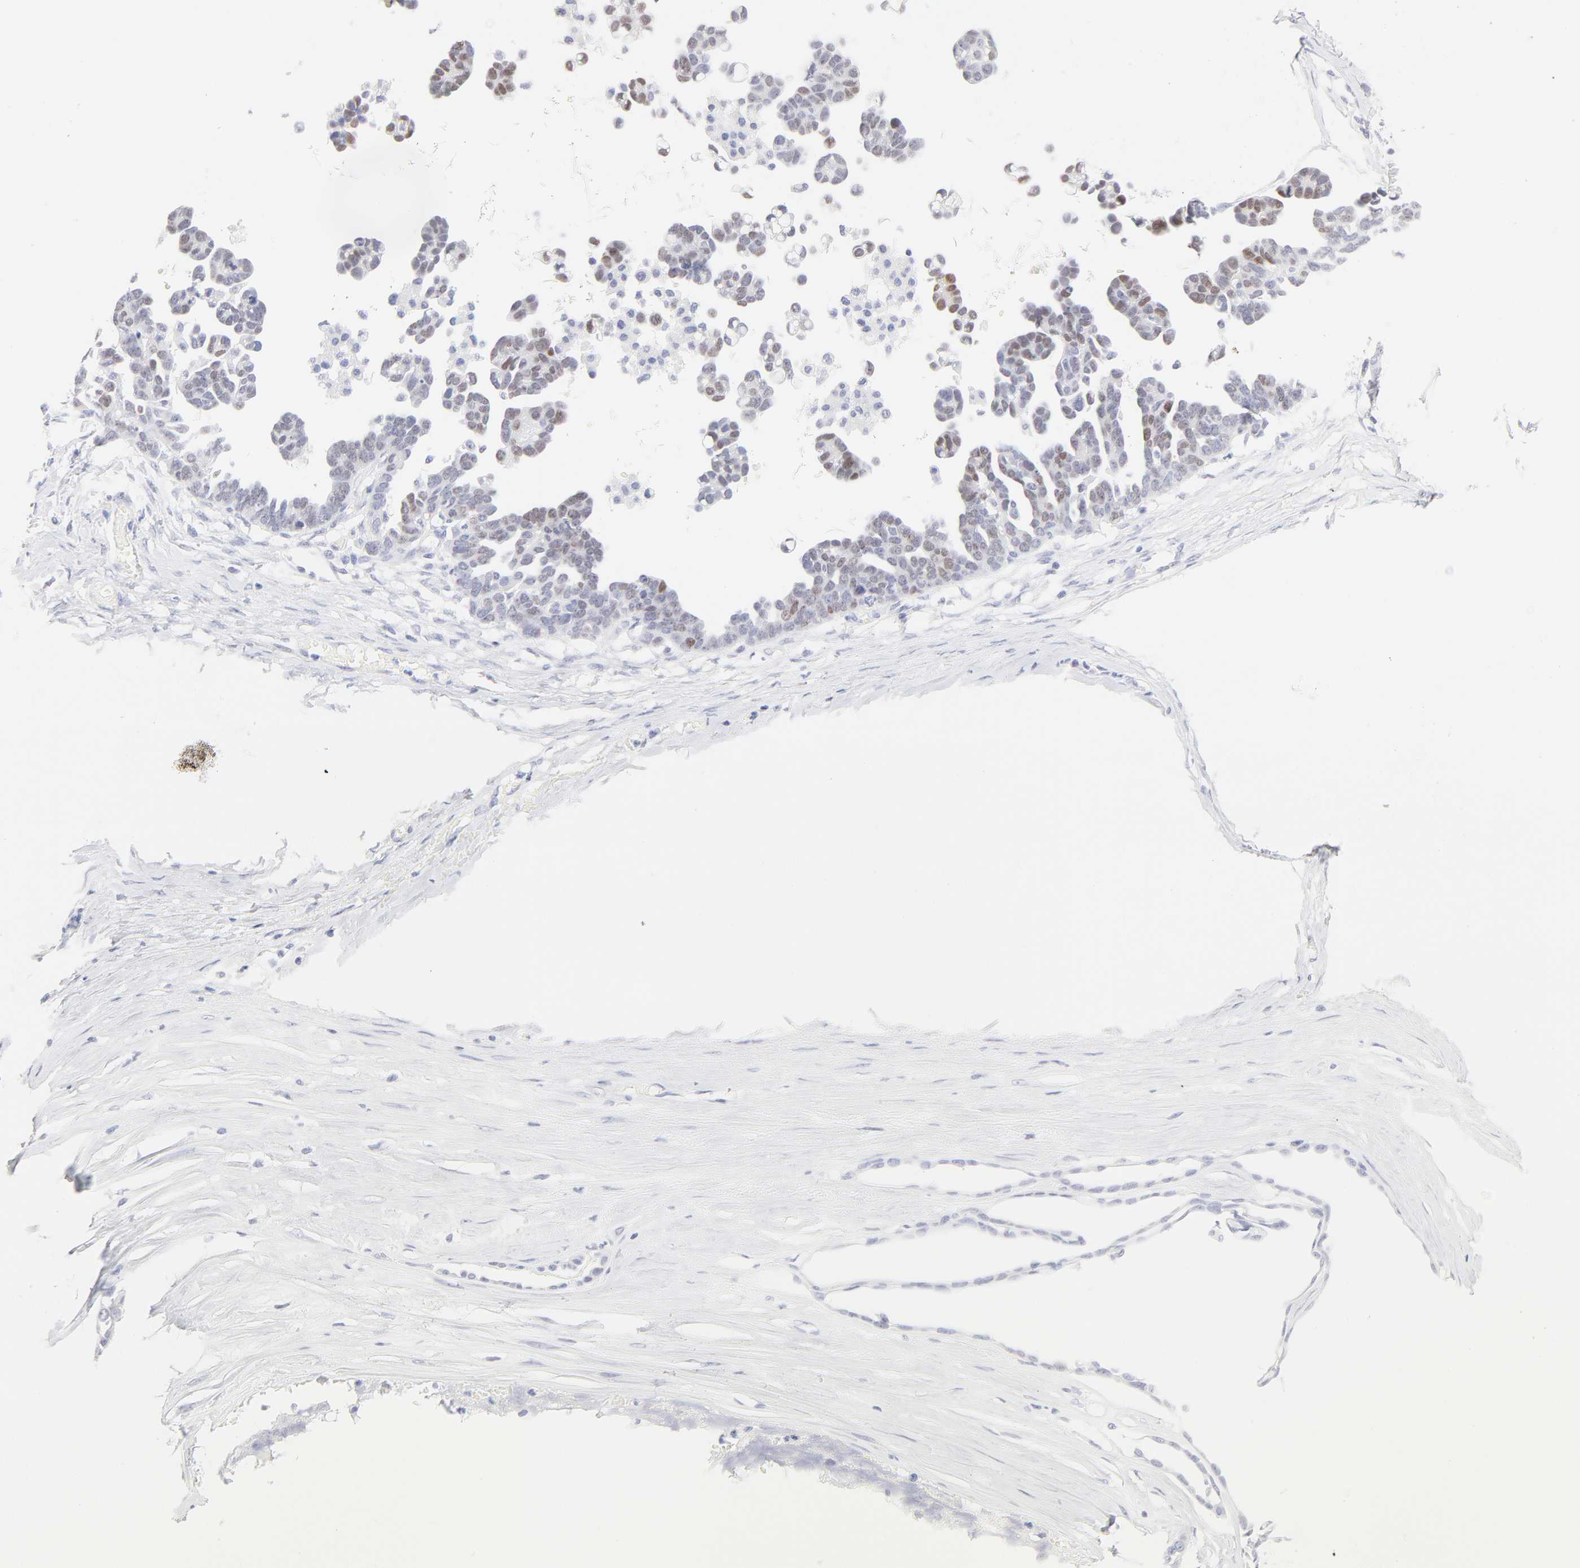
{"staining": {"intensity": "moderate", "quantity": "<25%", "location": "nuclear"}, "tissue": "ovarian cancer", "cell_type": "Tumor cells", "image_type": "cancer", "snomed": [{"axis": "morphology", "description": "Cystadenocarcinoma, serous, NOS"}, {"axis": "topography", "description": "Ovary"}], "caption": "Immunohistochemical staining of ovarian cancer (serous cystadenocarcinoma) demonstrates low levels of moderate nuclear protein staining in about <25% of tumor cells.", "gene": "ELF3", "patient": {"sex": "female", "age": 54}}